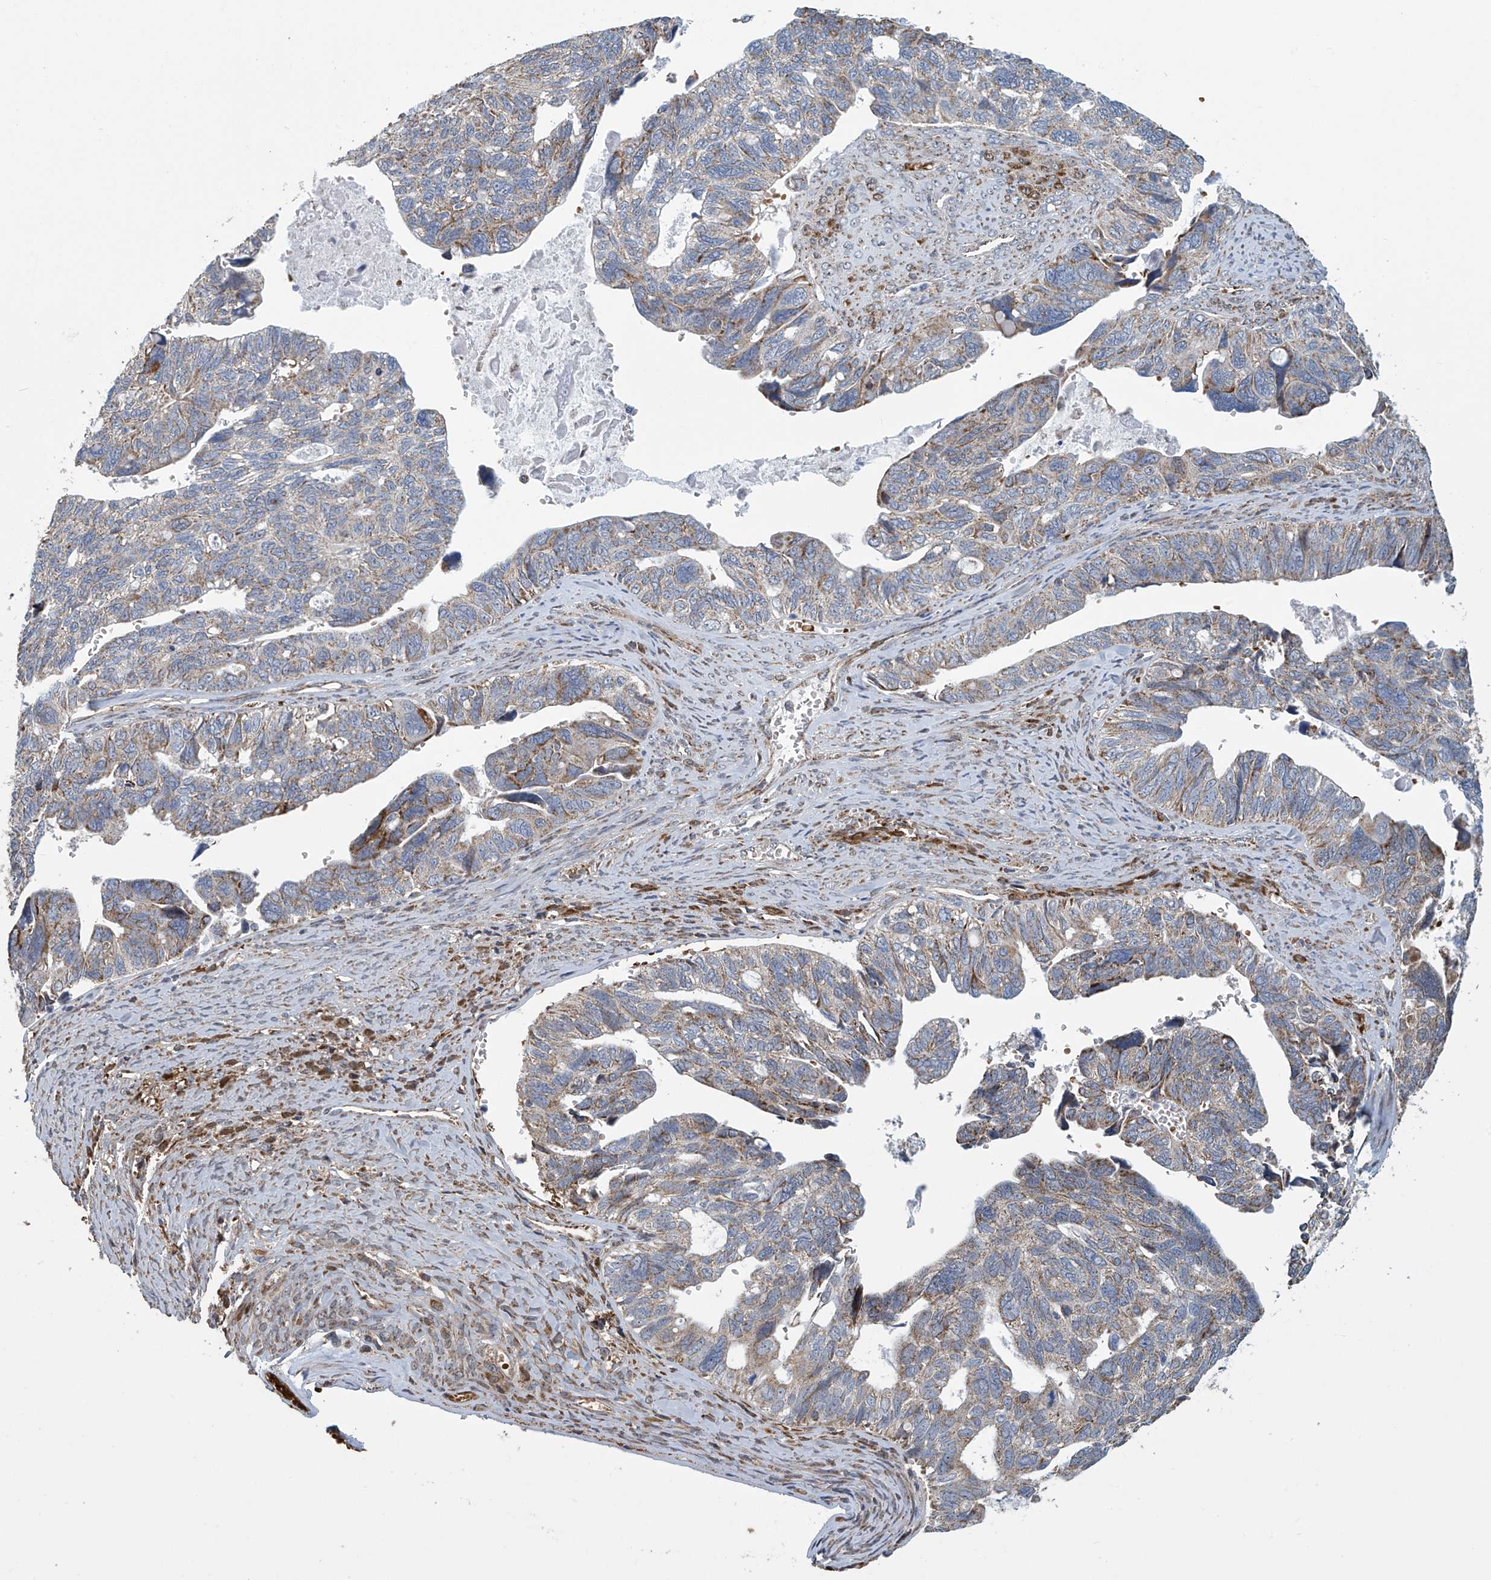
{"staining": {"intensity": "moderate", "quantity": "<25%", "location": "cytoplasmic/membranous"}, "tissue": "ovarian cancer", "cell_type": "Tumor cells", "image_type": "cancer", "snomed": [{"axis": "morphology", "description": "Cystadenocarcinoma, serous, NOS"}, {"axis": "topography", "description": "Ovary"}], "caption": "An image of ovarian cancer stained for a protein reveals moderate cytoplasmic/membranous brown staining in tumor cells.", "gene": "COMMD1", "patient": {"sex": "female", "age": 79}}